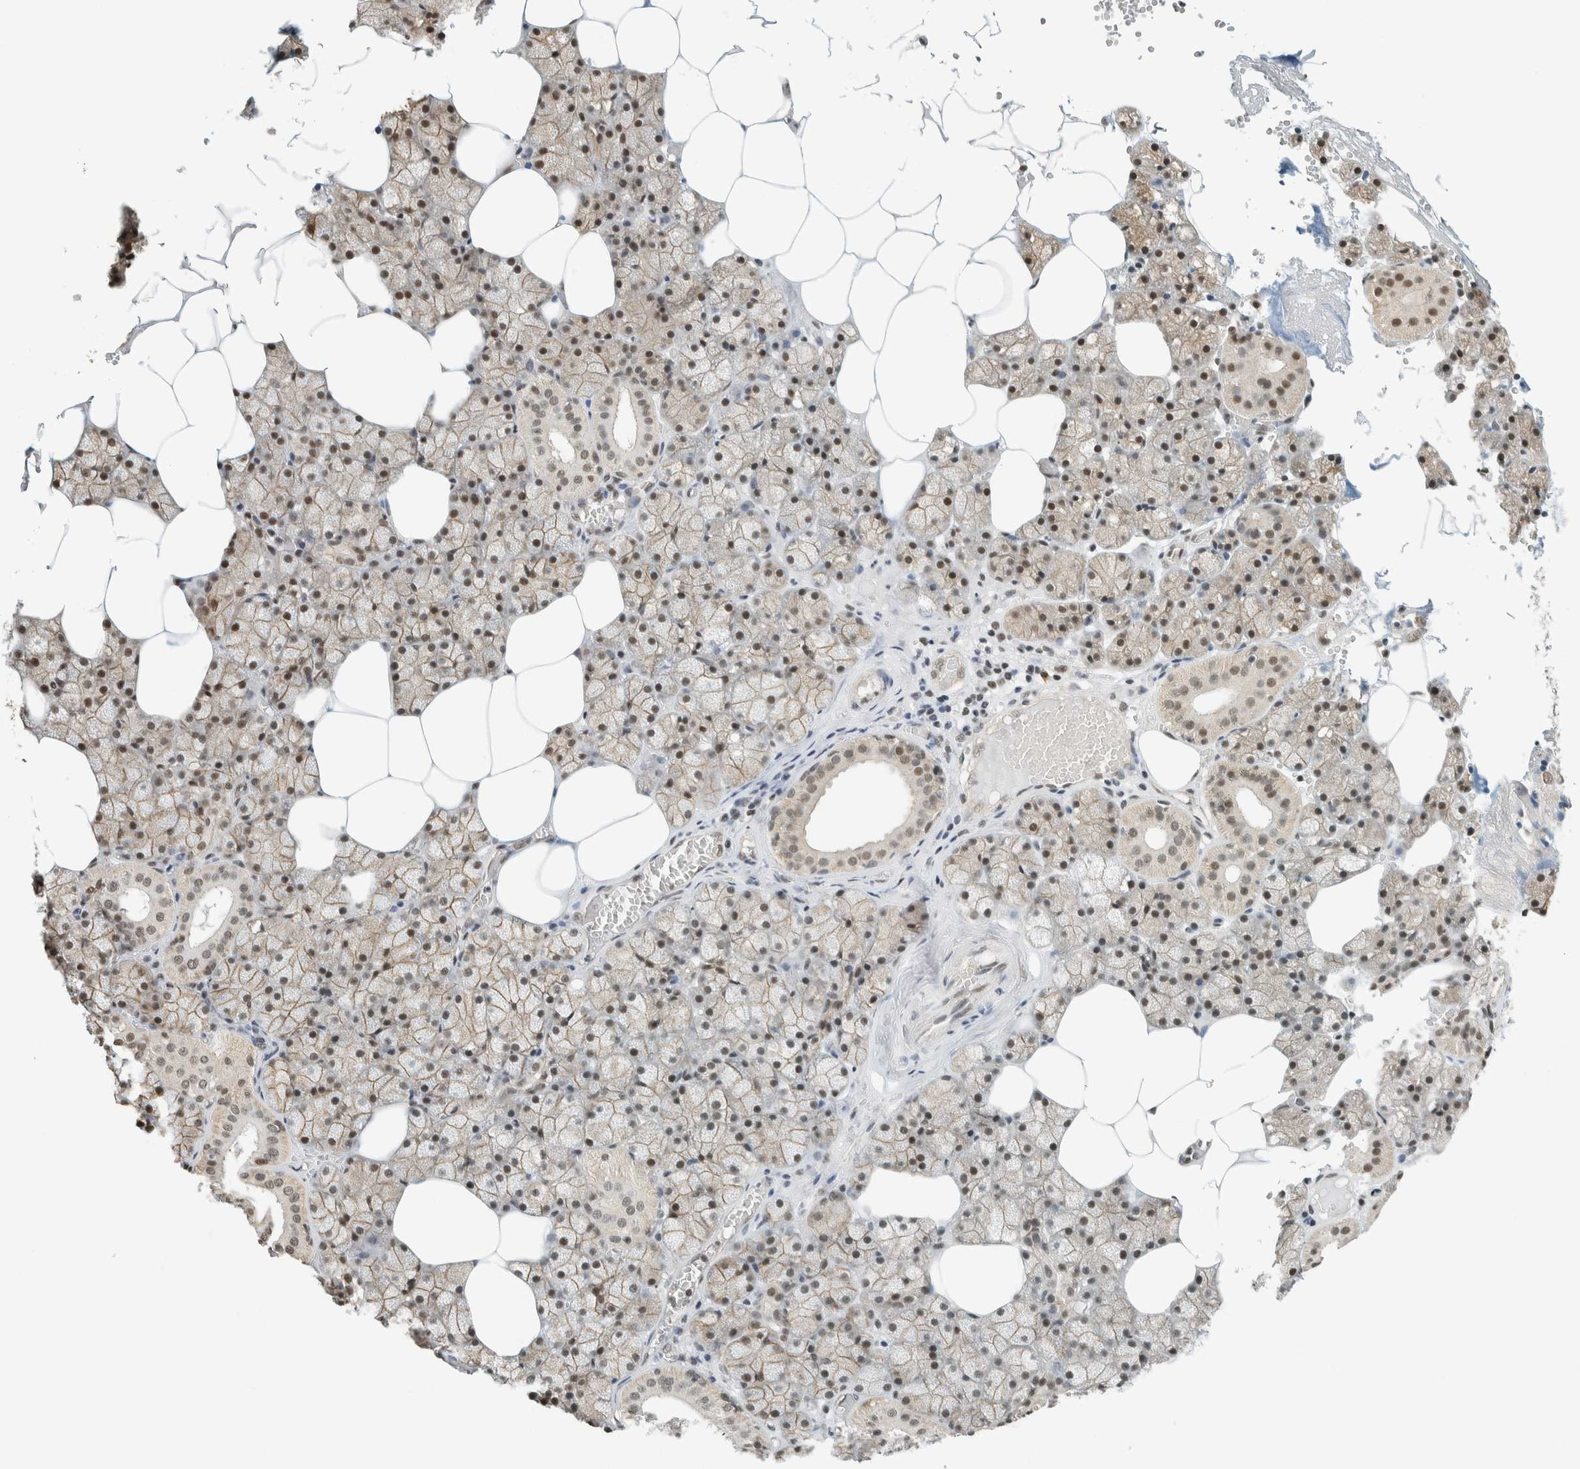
{"staining": {"intensity": "weak", "quantity": ">75%", "location": "cytoplasmic/membranous,nuclear"}, "tissue": "salivary gland", "cell_type": "Glandular cells", "image_type": "normal", "snomed": [{"axis": "morphology", "description": "Normal tissue, NOS"}, {"axis": "topography", "description": "Salivary gland"}], "caption": "This micrograph shows immunohistochemistry (IHC) staining of normal human salivary gland, with low weak cytoplasmic/membranous,nuclear staining in approximately >75% of glandular cells.", "gene": "NIBAN2", "patient": {"sex": "male", "age": 62}}